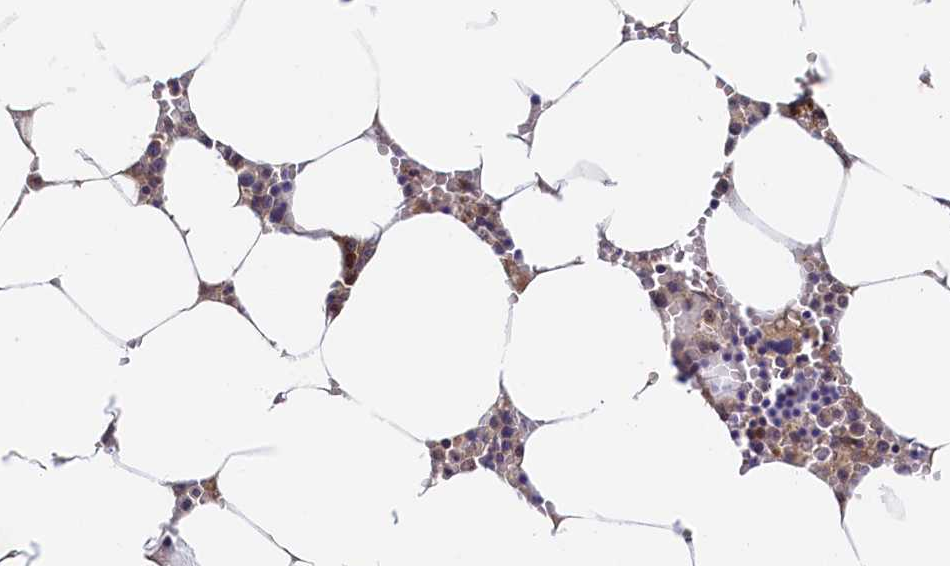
{"staining": {"intensity": "negative", "quantity": "none", "location": "none"}, "tissue": "bone marrow", "cell_type": "Hematopoietic cells", "image_type": "normal", "snomed": [{"axis": "morphology", "description": "Normal tissue, NOS"}, {"axis": "topography", "description": "Bone marrow"}], "caption": "Hematopoietic cells show no significant staining in benign bone marrow. (Stains: DAB (3,3'-diaminobenzidine) immunohistochemistry (IHC) with hematoxylin counter stain, Microscopy: brightfield microscopy at high magnification).", "gene": "PAAF1", "patient": {"sex": "male", "age": 70}}